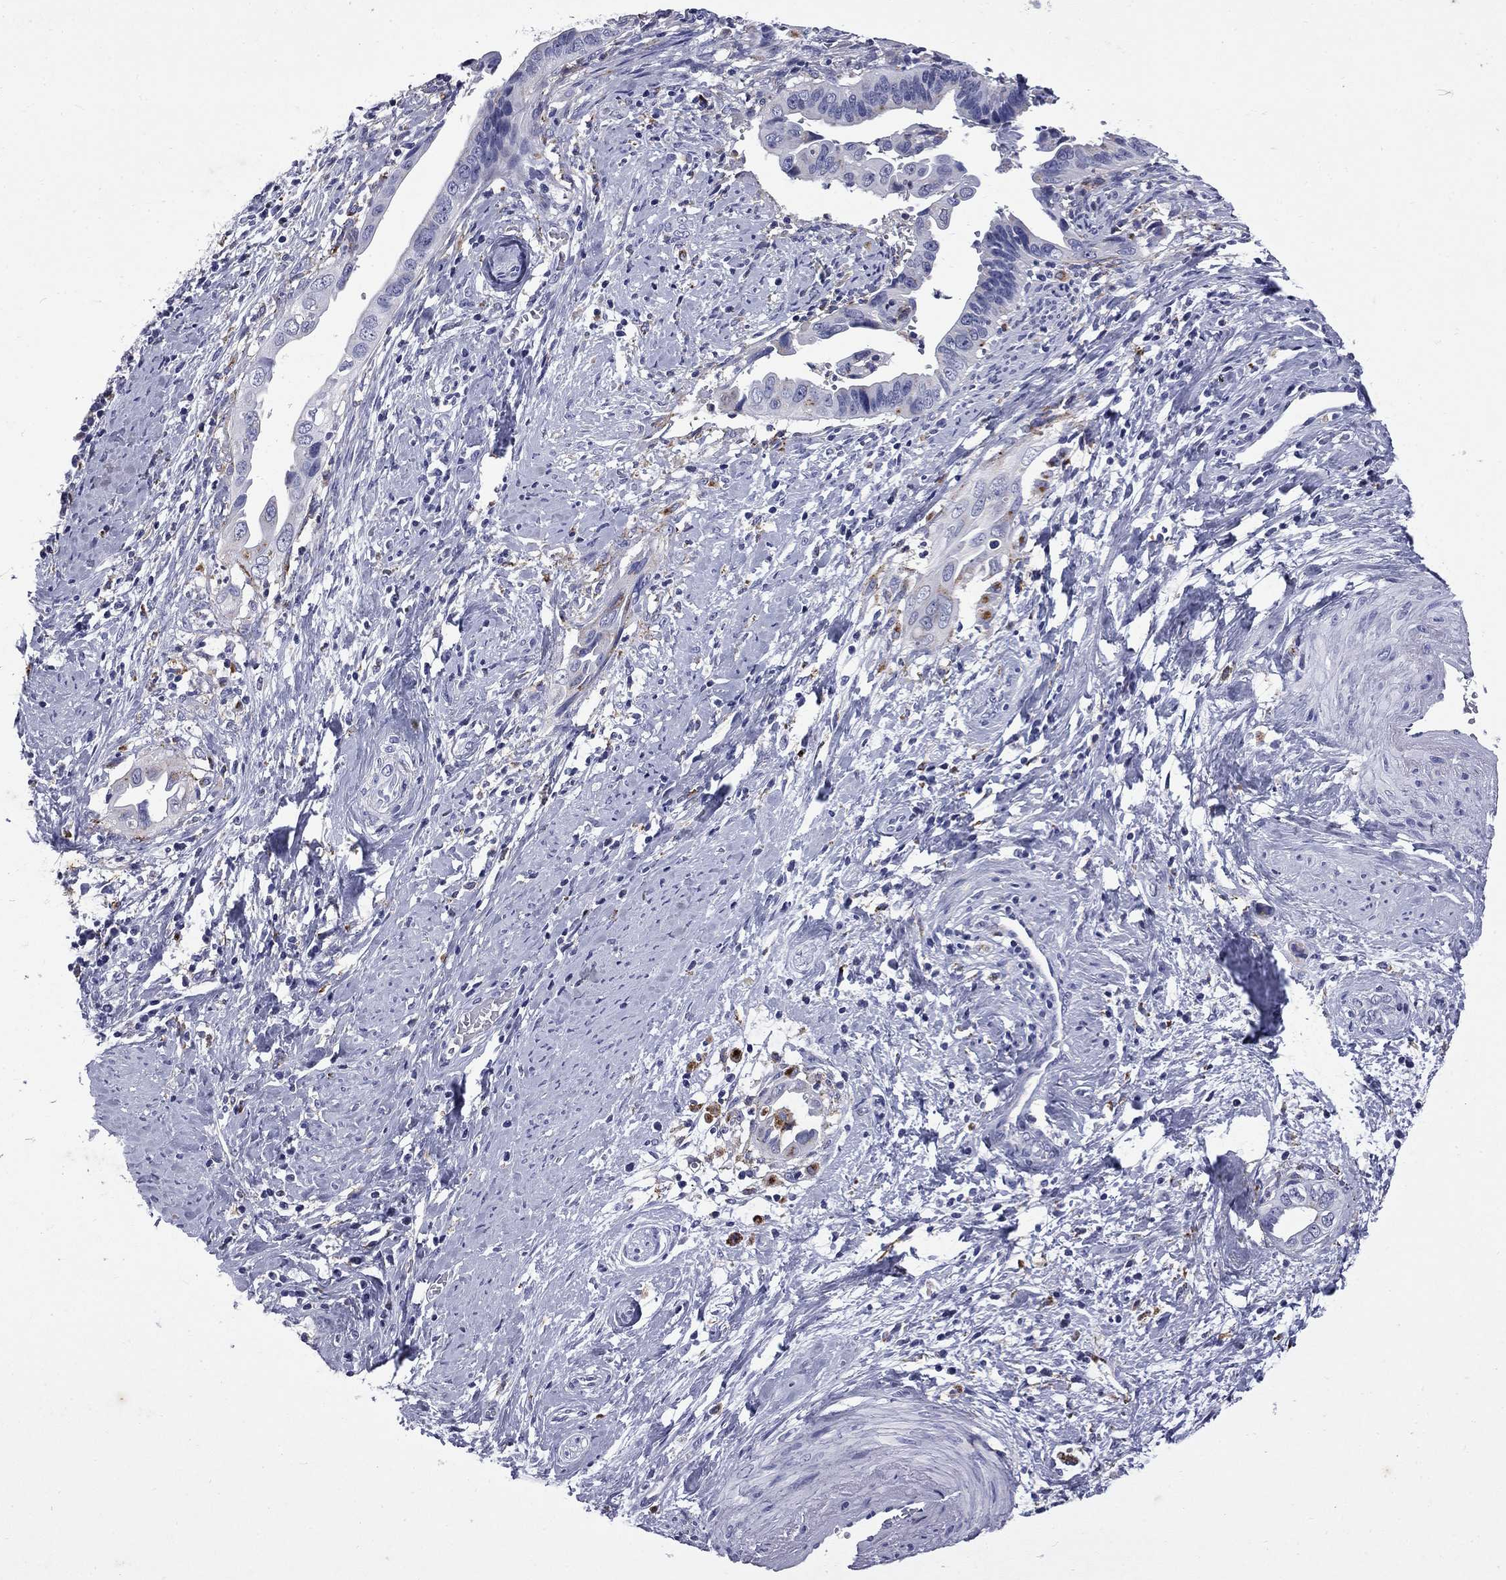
{"staining": {"intensity": "moderate", "quantity": "<25%", "location": "cytoplasmic/membranous"}, "tissue": "cervical cancer", "cell_type": "Tumor cells", "image_type": "cancer", "snomed": [{"axis": "morphology", "description": "Adenocarcinoma, NOS"}, {"axis": "topography", "description": "Cervix"}], "caption": "Immunohistochemical staining of cervical adenocarcinoma reveals moderate cytoplasmic/membranous protein staining in approximately <25% of tumor cells.", "gene": "MADCAM1", "patient": {"sex": "female", "age": 42}}